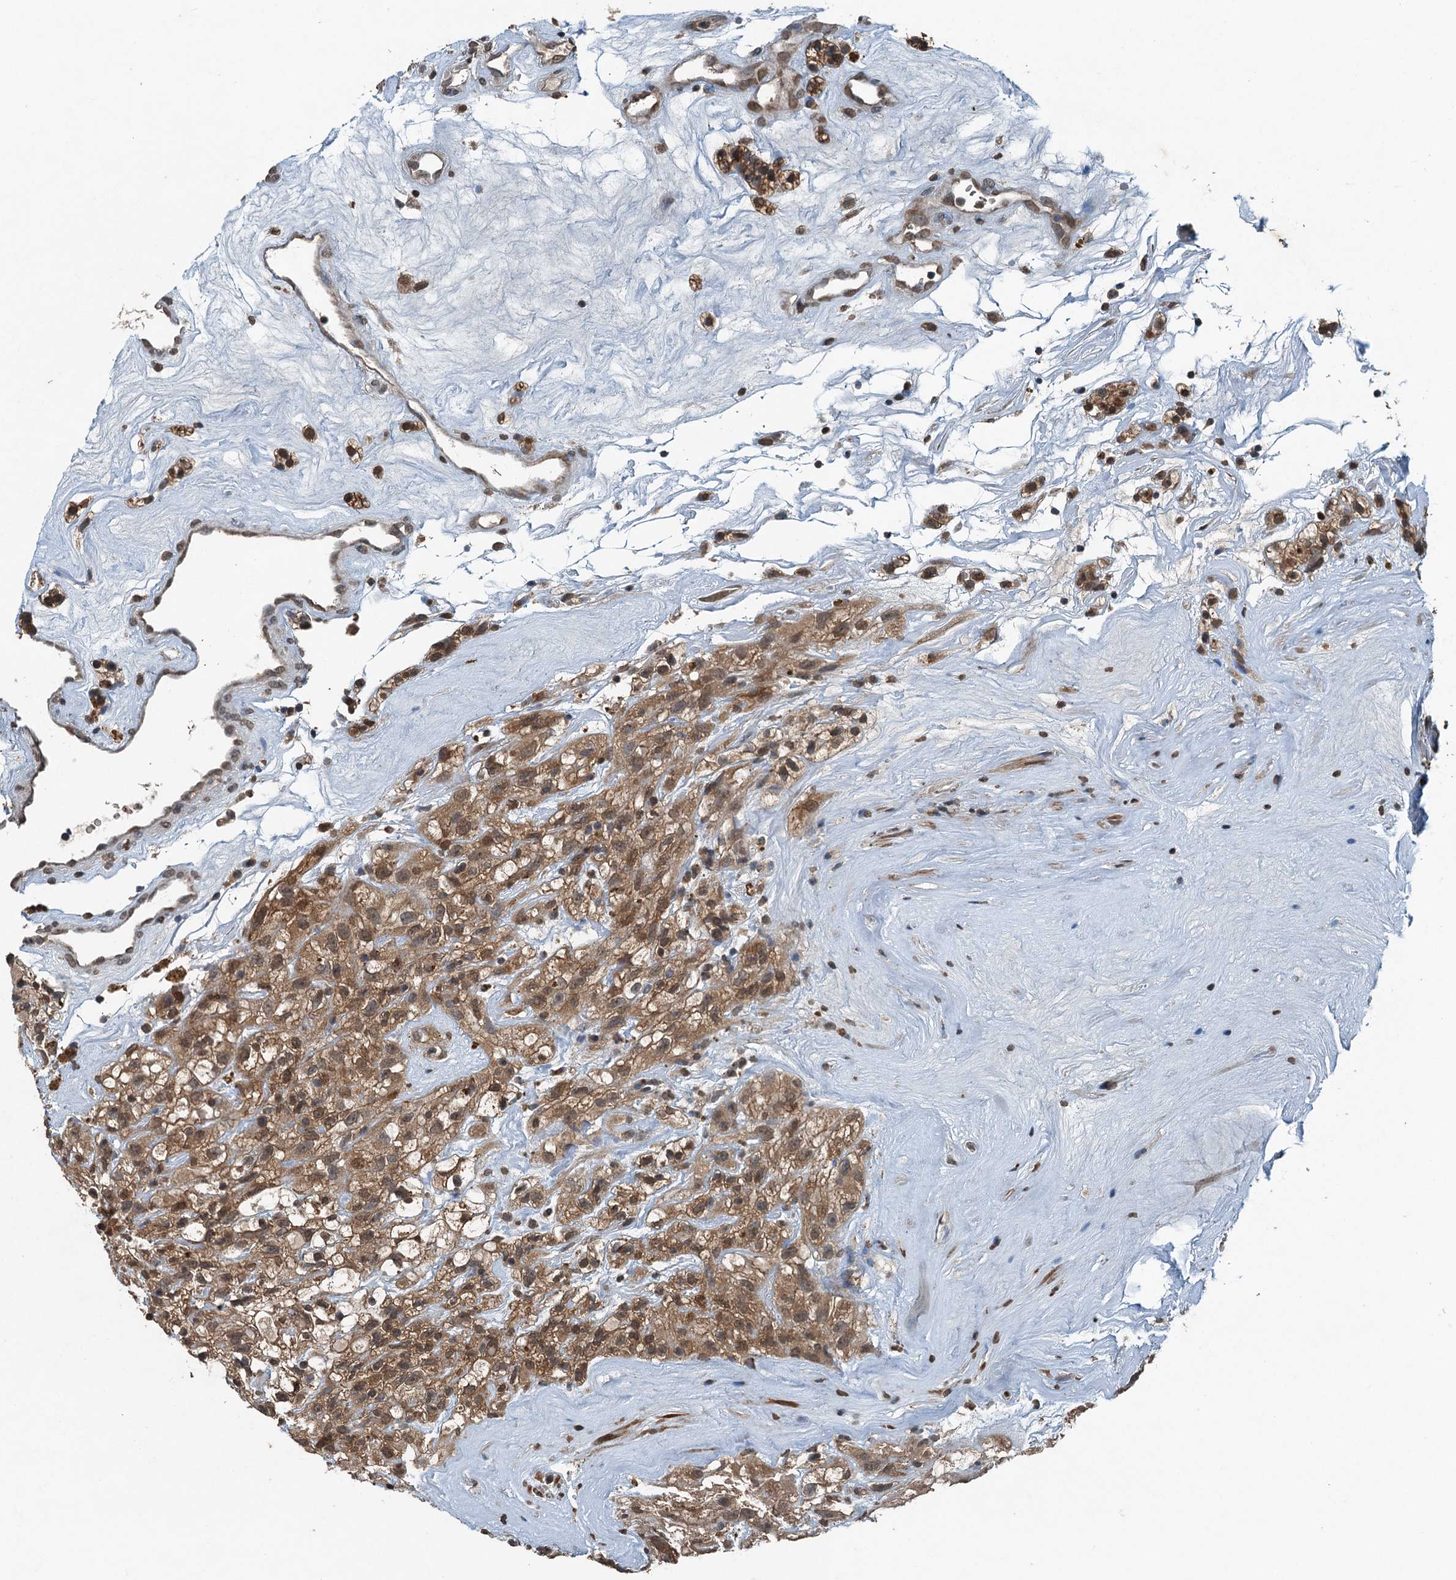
{"staining": {"intensity": "moderate", "quantity": ">75%", "location": "cytoplasmic/membranous,nuclear"}, "tissue": "renal cancer", "cell_type": "Tumor cells", "image_type": "cancer", "snomed": [{"axis": "morphology", "description": "Adenocarcinoma, NOS"}, {"axis": "topography", "description": "Kidney"}], "caption": "A medium amount of moderate cytoplasmic/membranous and nuclear staining is present in approximately >75% of tumor cells in renal adenocarcinoma tissue.", "gene": "TCTN1", "patient": {"sex": "female", "age": 57}}